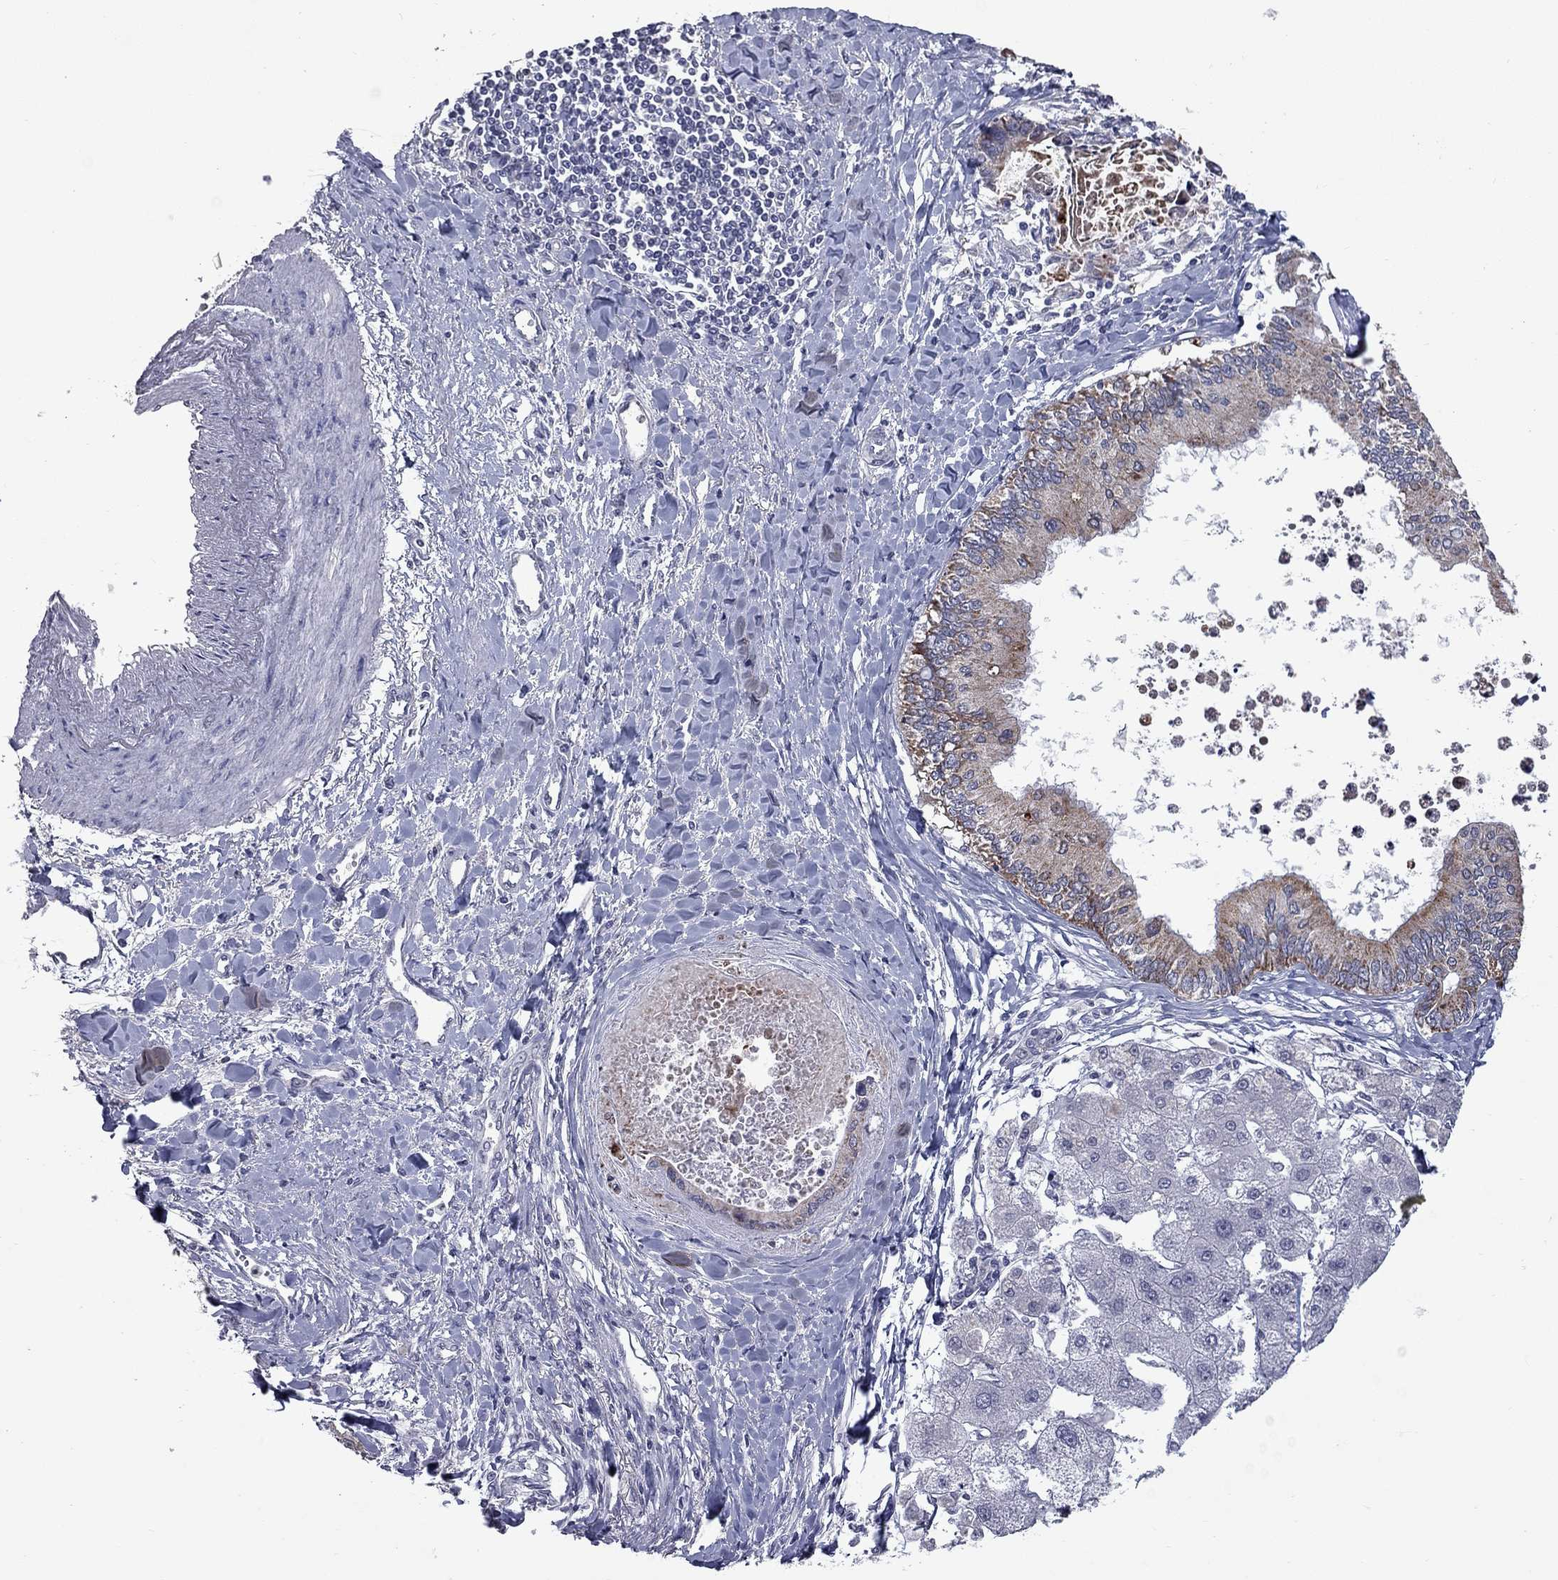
{"staining": {"intensity": "moderate", "quantity": ">75%", "location": "cytoplasmic/membranous"}, "tissue": "liver cancer", "cell_type": "Tumor cells", "image_type": "cancer", "snomed": [{"axis": "morphology", "description": "Cholangiocarcinoma"}, {"axis": "topography", "description": "Liver"}], "caption": "Liver cancer stained with DAB immunohistochemistry (IHC) exhibits medium levels of moderate cytoplasmic/membranous positivity in about >75% of tumor cells. (DAB (3,3'-diaminobenzidine) = brown stain, brightfield microscopy at high magnification).", "gene": "SHOC2", "patient": {"sex": "male", "age": 66}}